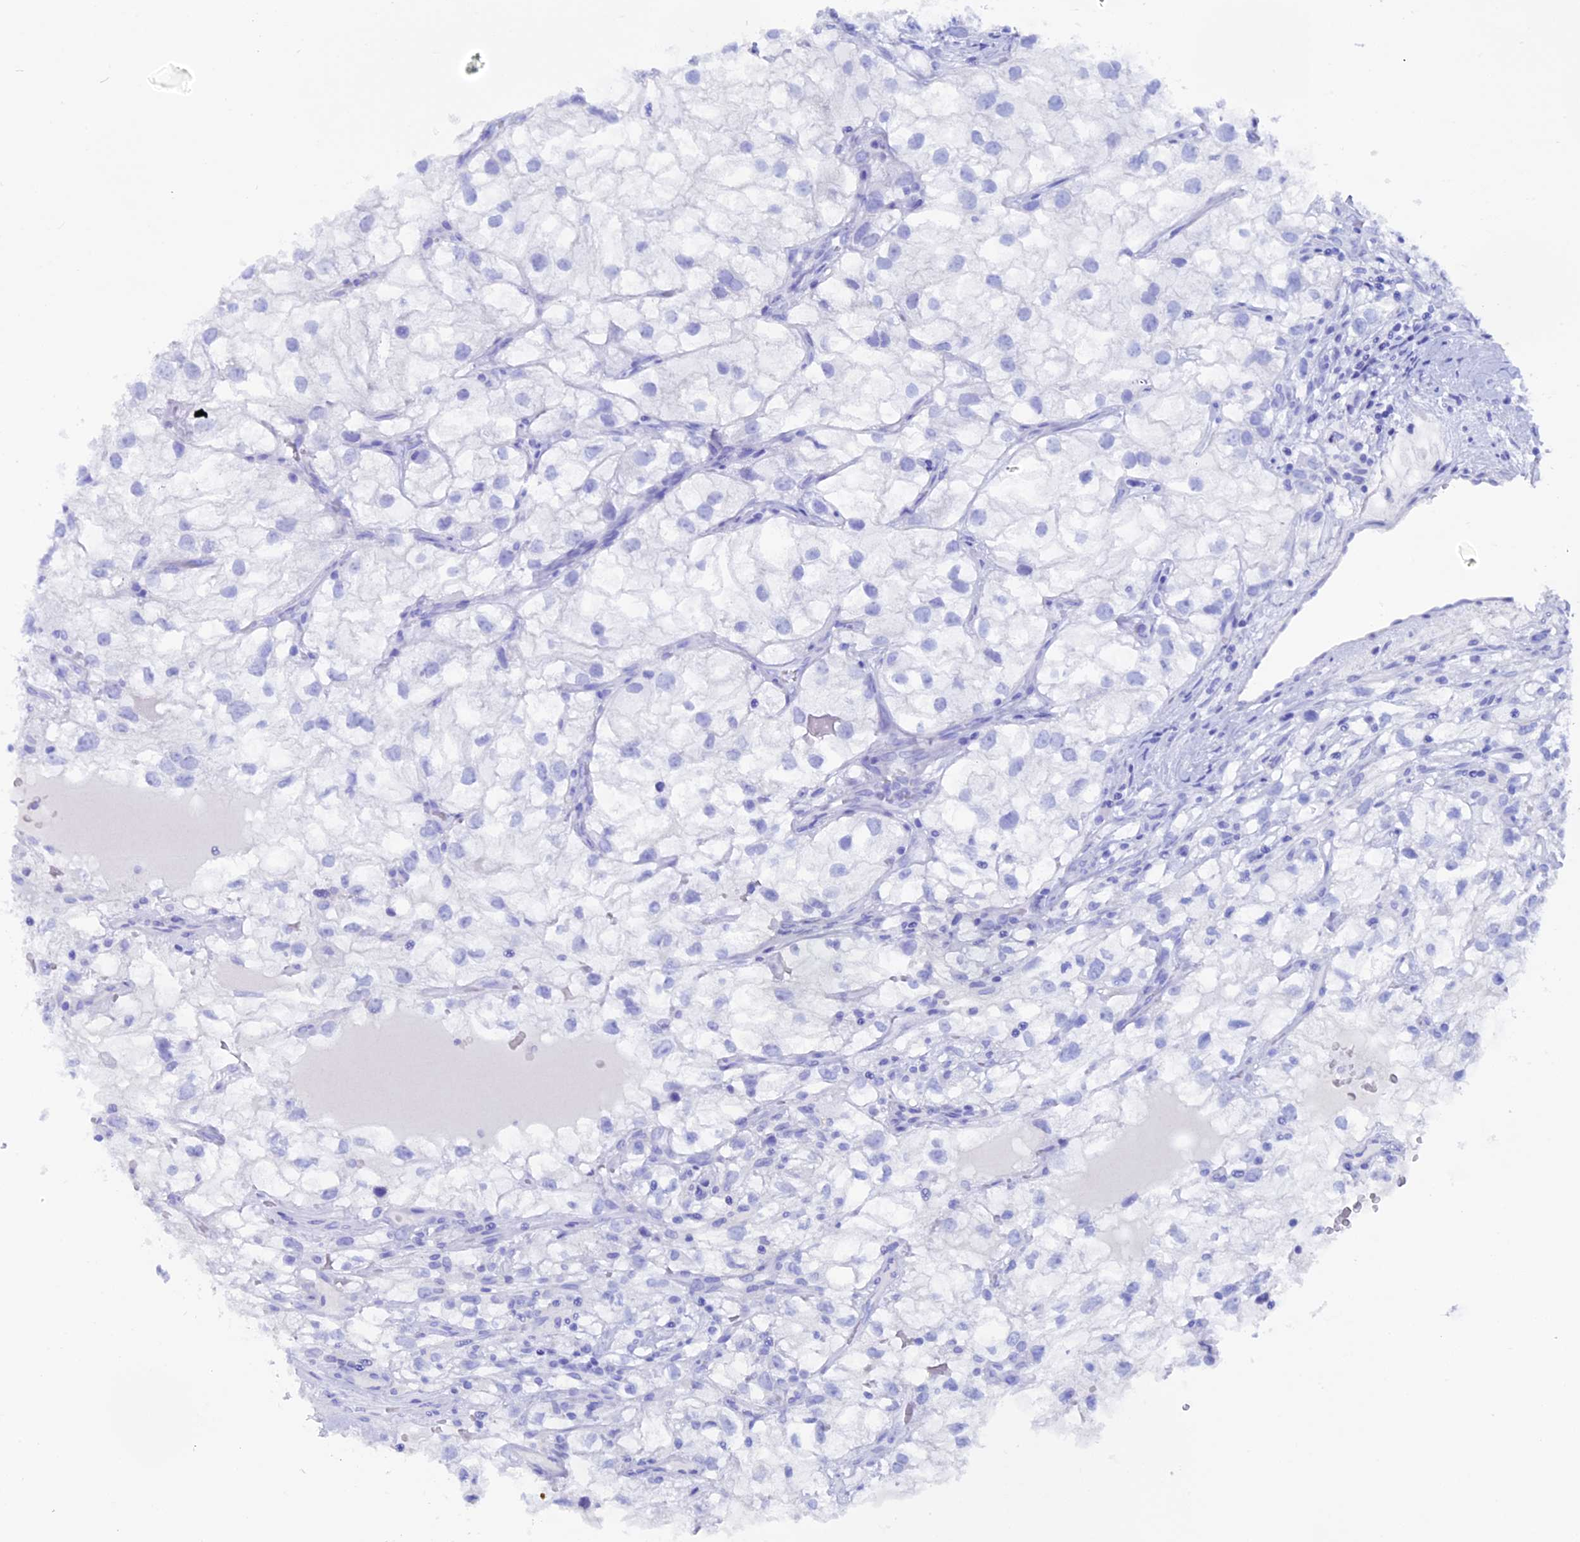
{"staining": {"intensity": "negative", "quantity": "none", "location": "none"}, "tissue": "renal cancer", "cell_type": "Tumor cells", "image_type": "cancer", "snomed": [{"axis": "morphology", "description": "Adenocarcinoma, NOS"}, {"axis": "topography", "description": "Kidney"}], "caption": "Immunohistochemistry of renal cancer (adenocarcinoma) exhibits no positivity in tumor cells. Nuclei are stained in blue.", "gene": "ANKRD29", "patient": {"sex": "male", "age": 59}}